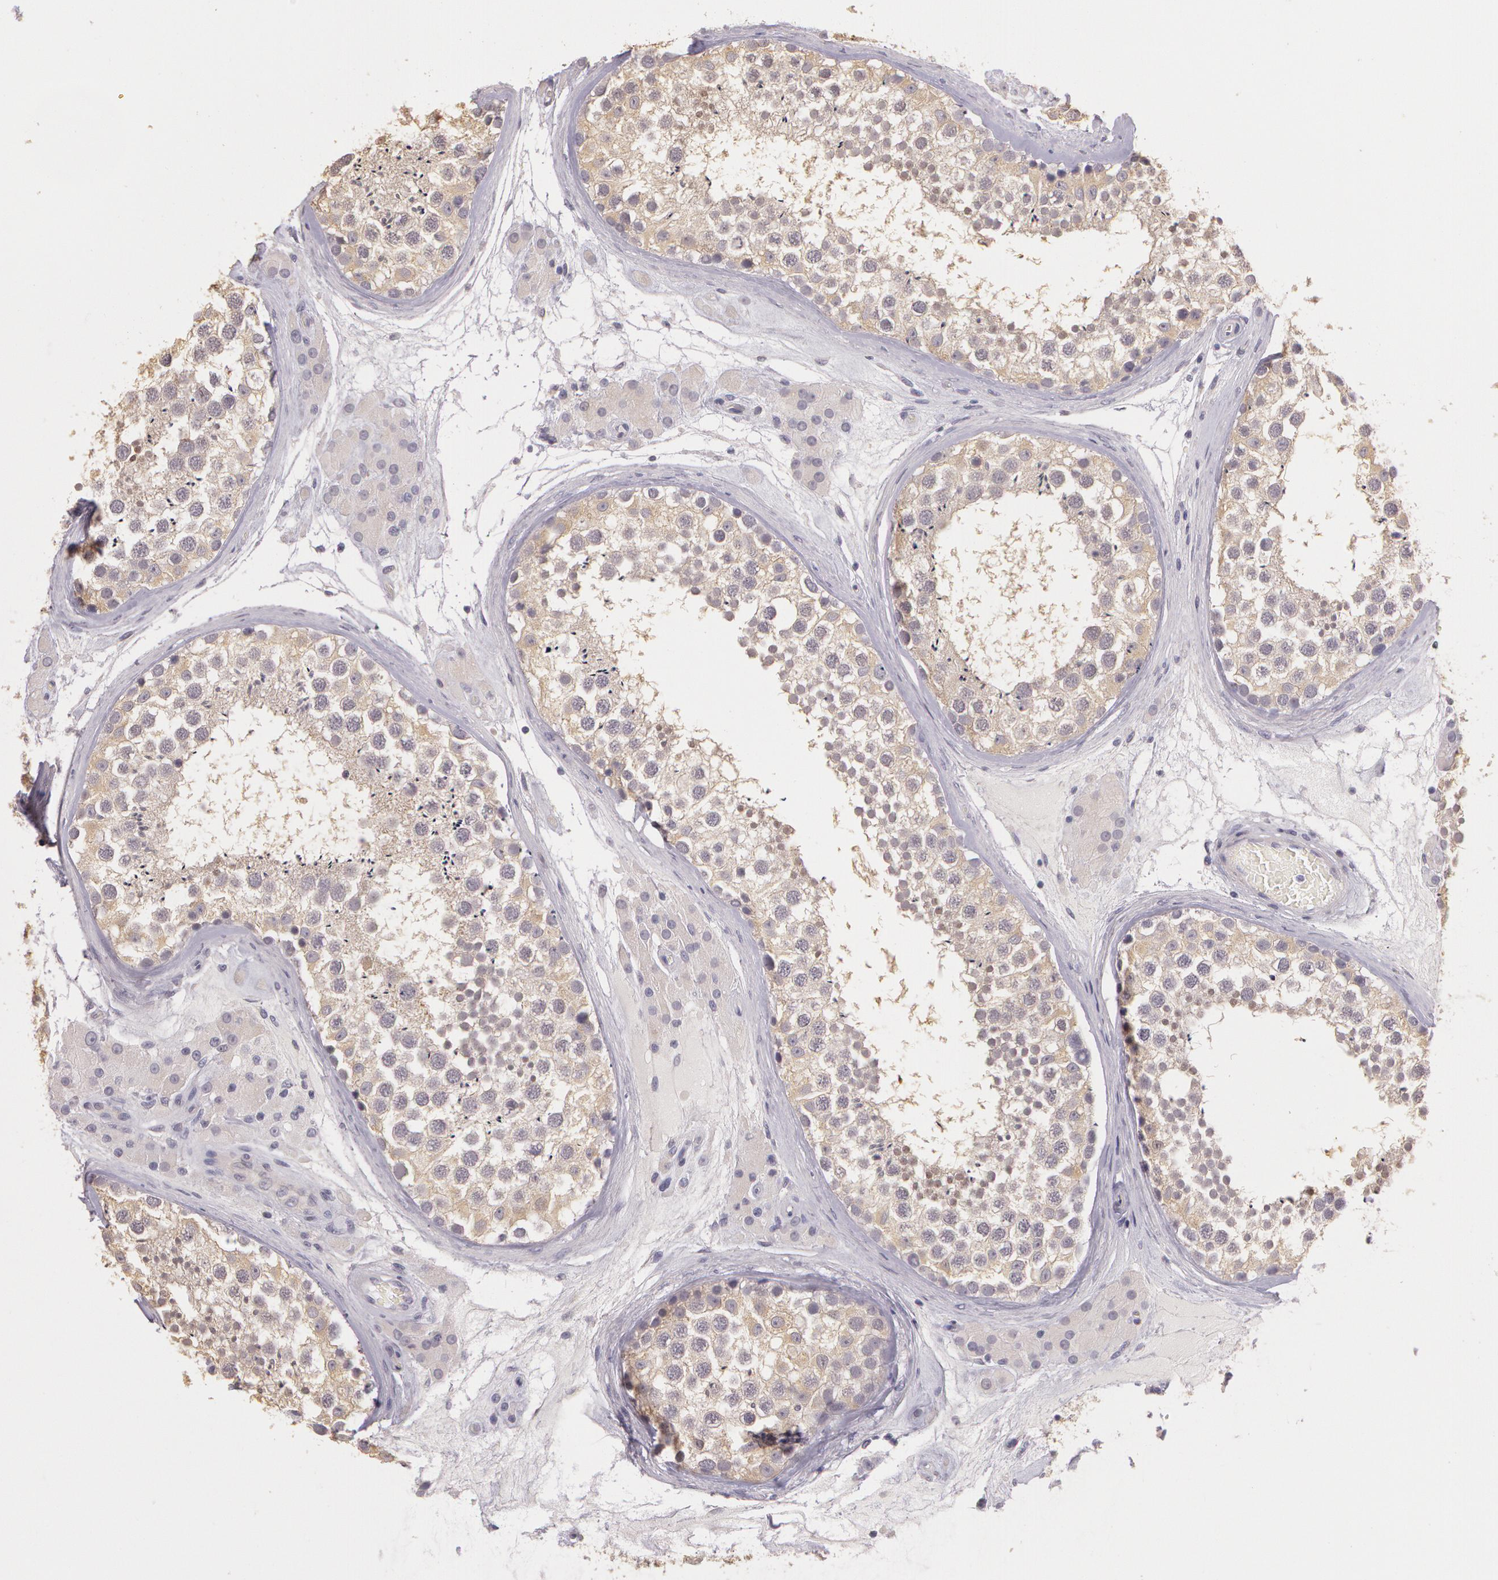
{"staining": {"intensity": "weak", "quantity": "25%-75%", "location": "cytoplasmic/membranous,nuclear"}, "tissue": "testis", "cell_type": "Cells in seminiferous ducts", "image_type": "normal", "snomed": [{"axis": "morphology", "description": "Normal tissue, NOS"}, {"axis": "topography", "description": "Testis"}], "caption": "A brown stain labels weak cytoplasmic/membranous,nuclear expression of a protein in cells in seminiferous ducts of normal human testis. (Stains: DAB (3,3'-diaminobenzidine) in brown, nuclei in blue, Microscopy: brightfield microscopy at high magnification).", "gene": "G2E3", "patient": {"sex": "male", "age": 46}}